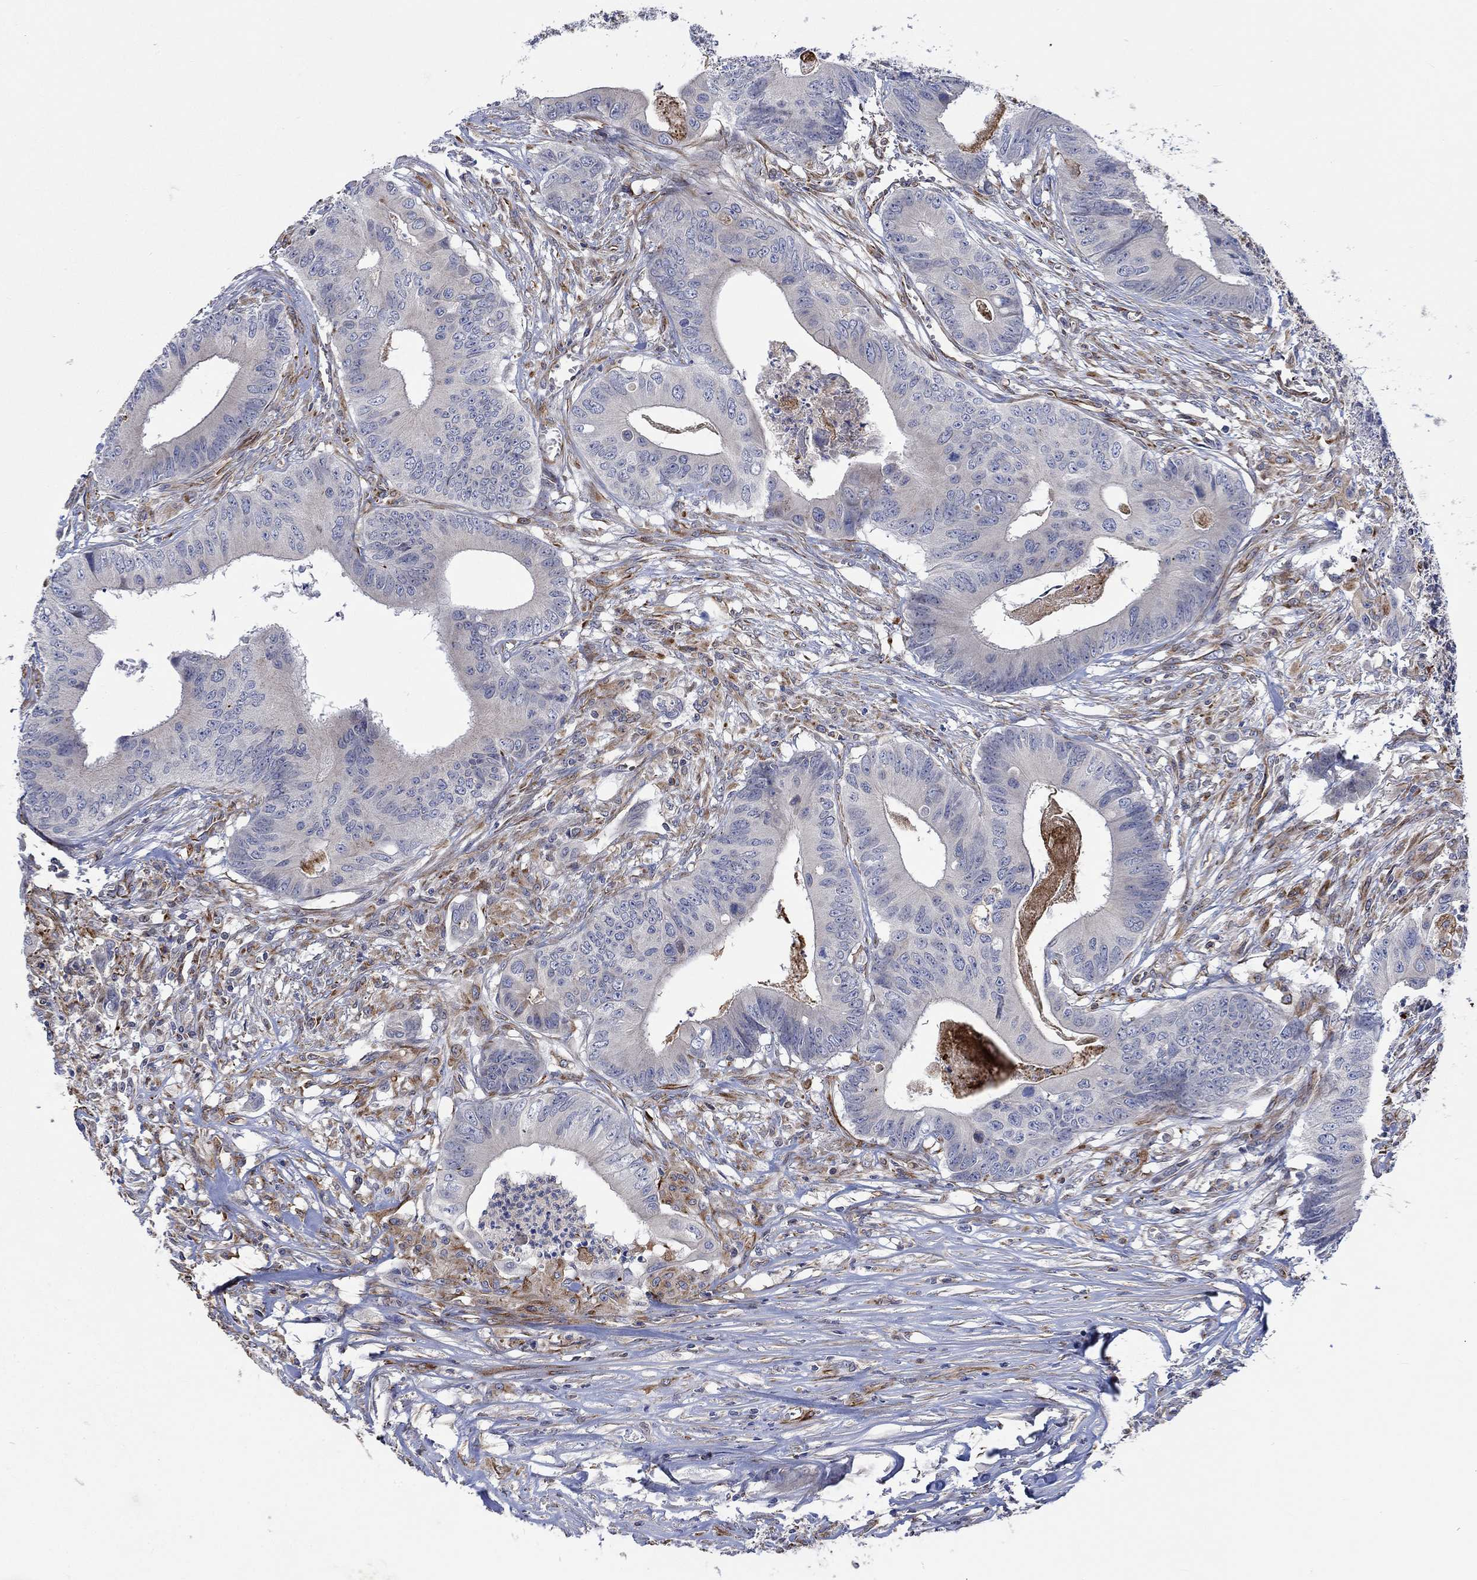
{"staining": {"intensity": "negative", "quantity": "none", "location": "none"}, "tissue": "colorectal cancer", "cell_type": "Tumor cells", "image_type": "cancer", "snomed": [{"axis": "morphology", "description": "Adenocarcinoma, NOS"}, {"axis": "topography", "description": "Colon"}], "caption": "Colorectal adenocarcinoma was stained to show a protein in brown. There is no significant staining in tumor cells.", "gene": "CAMK1D", "patient": {"sex": "male", "age": 84}}